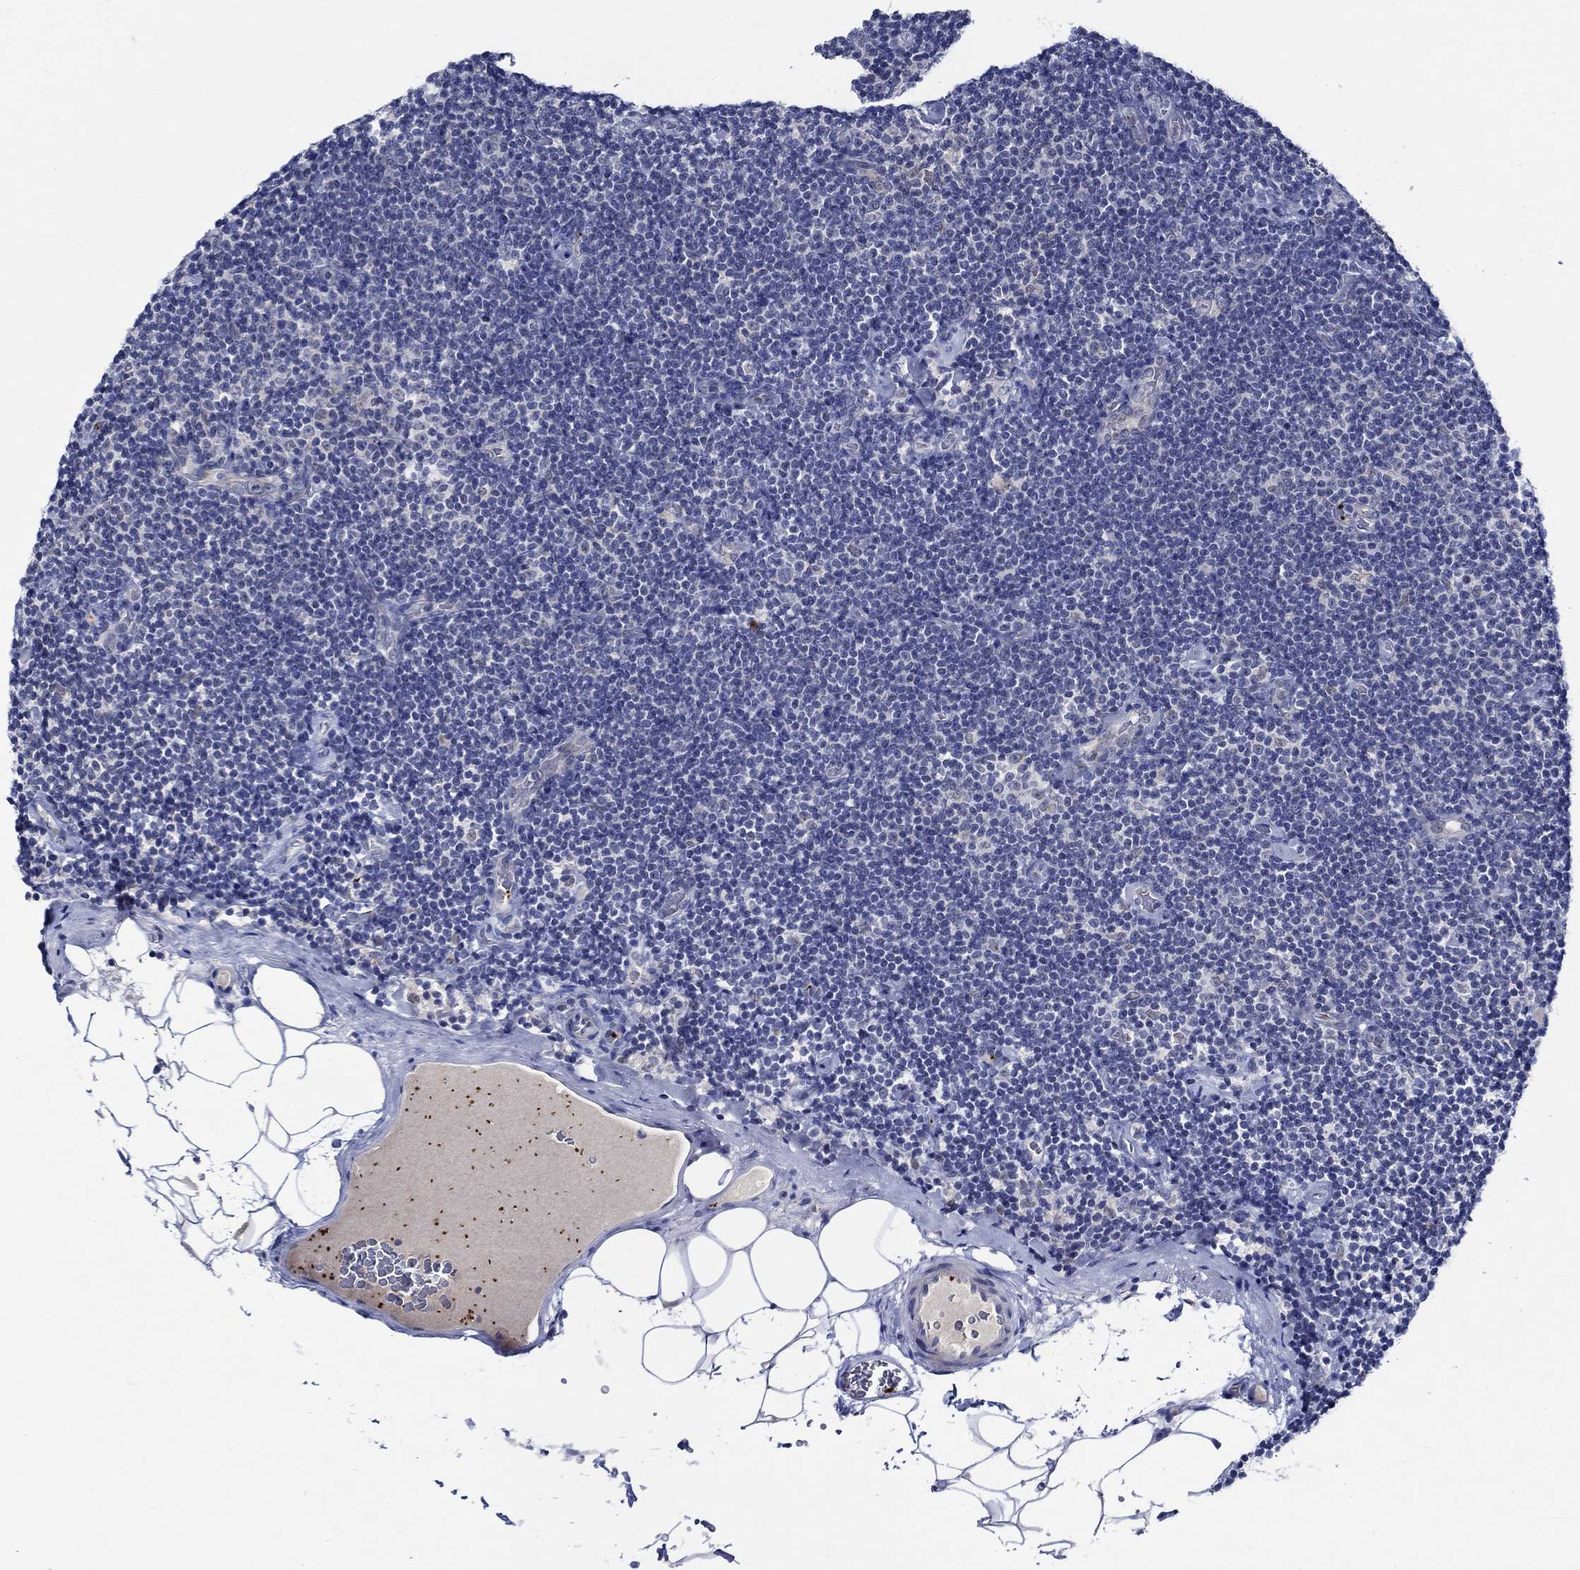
{"staining": {"intensity": "negative", "quantity": "none", "location": "none"}, "tissue": "lymphoma", "cell_type": "Tumor cells", "image_type": "cancer", "snomed": [{"axis": "morphology", "description": "Malignant lymphoma, non-Hodgkin's type, Low grade"}, {"axis": "topography", "description": "Lymph node"}], "caption": "Immunohistochemistry histopathology image of neoplastic tissue: lymphoma stained with DAB (3,3'-diaminobenzidine) exhibits no significant protein positivity in tumor cells. (Brightfield microscopy of DAB (3,3'-diaminobenzidine) immunohistochemistry at high magnification).", "gene": "ALOX12", "patient": {"sex": "male", "age": 81}}